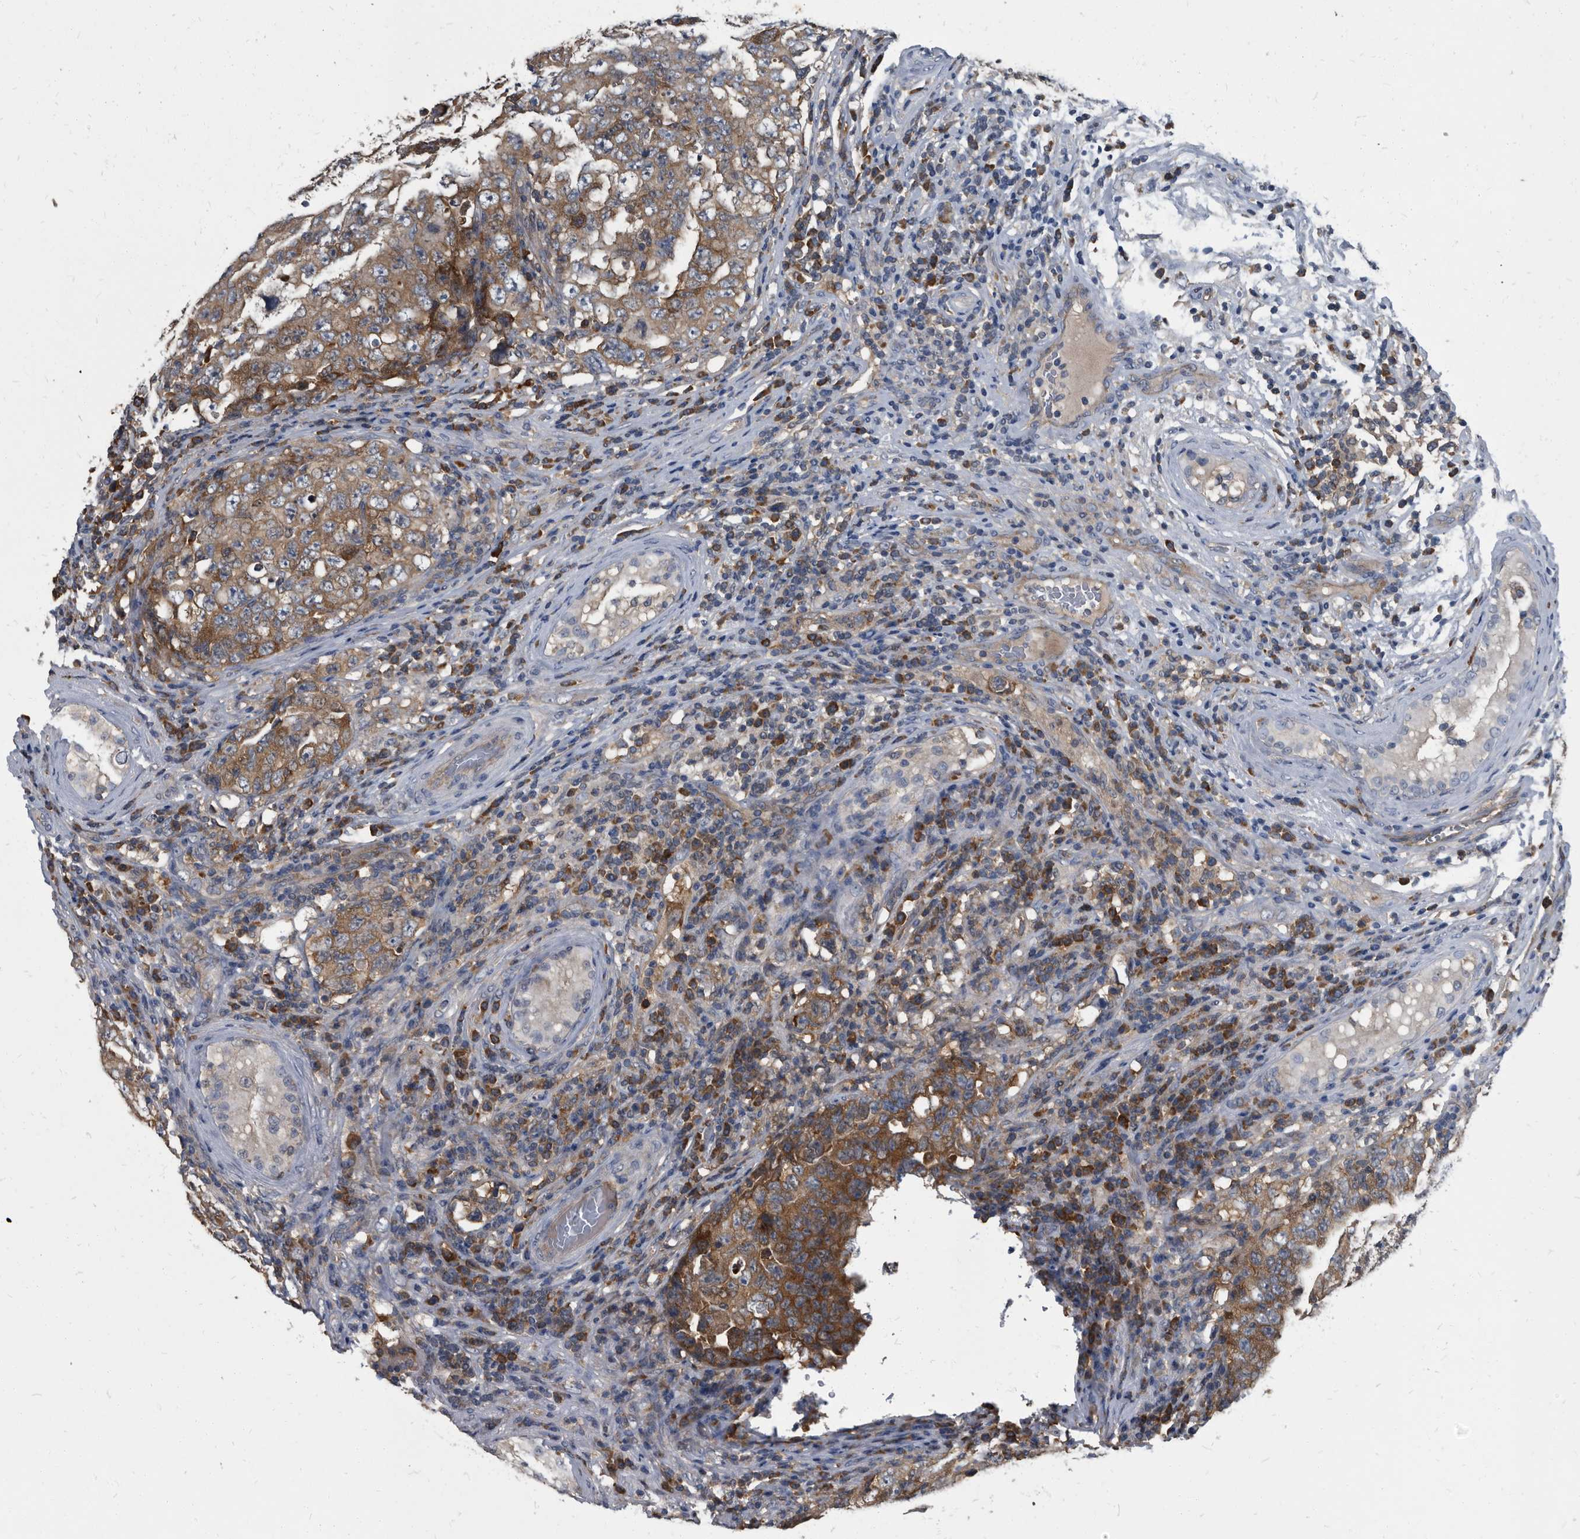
{"staining": {"intensity": "moderate", "quantity": ">75%", "location": "cytoplasmic/membranous"}, "tissue": "testis cancer", "cell_type": "Tumor cells", "image_type": "cancer", "snomed": [{"axis": "morphology", "description": "Carcinoma, Embryonal, NOS"}, {"axis": "topography", "description": "Testis"}], "caption": "Protein expression analysis of testis cancer reveals moderate cytoplasmic/membranous expression in approximately >75% of tumor cells.", "gene": "CDV3", "patient": {"sex": "male", "age": 26}}